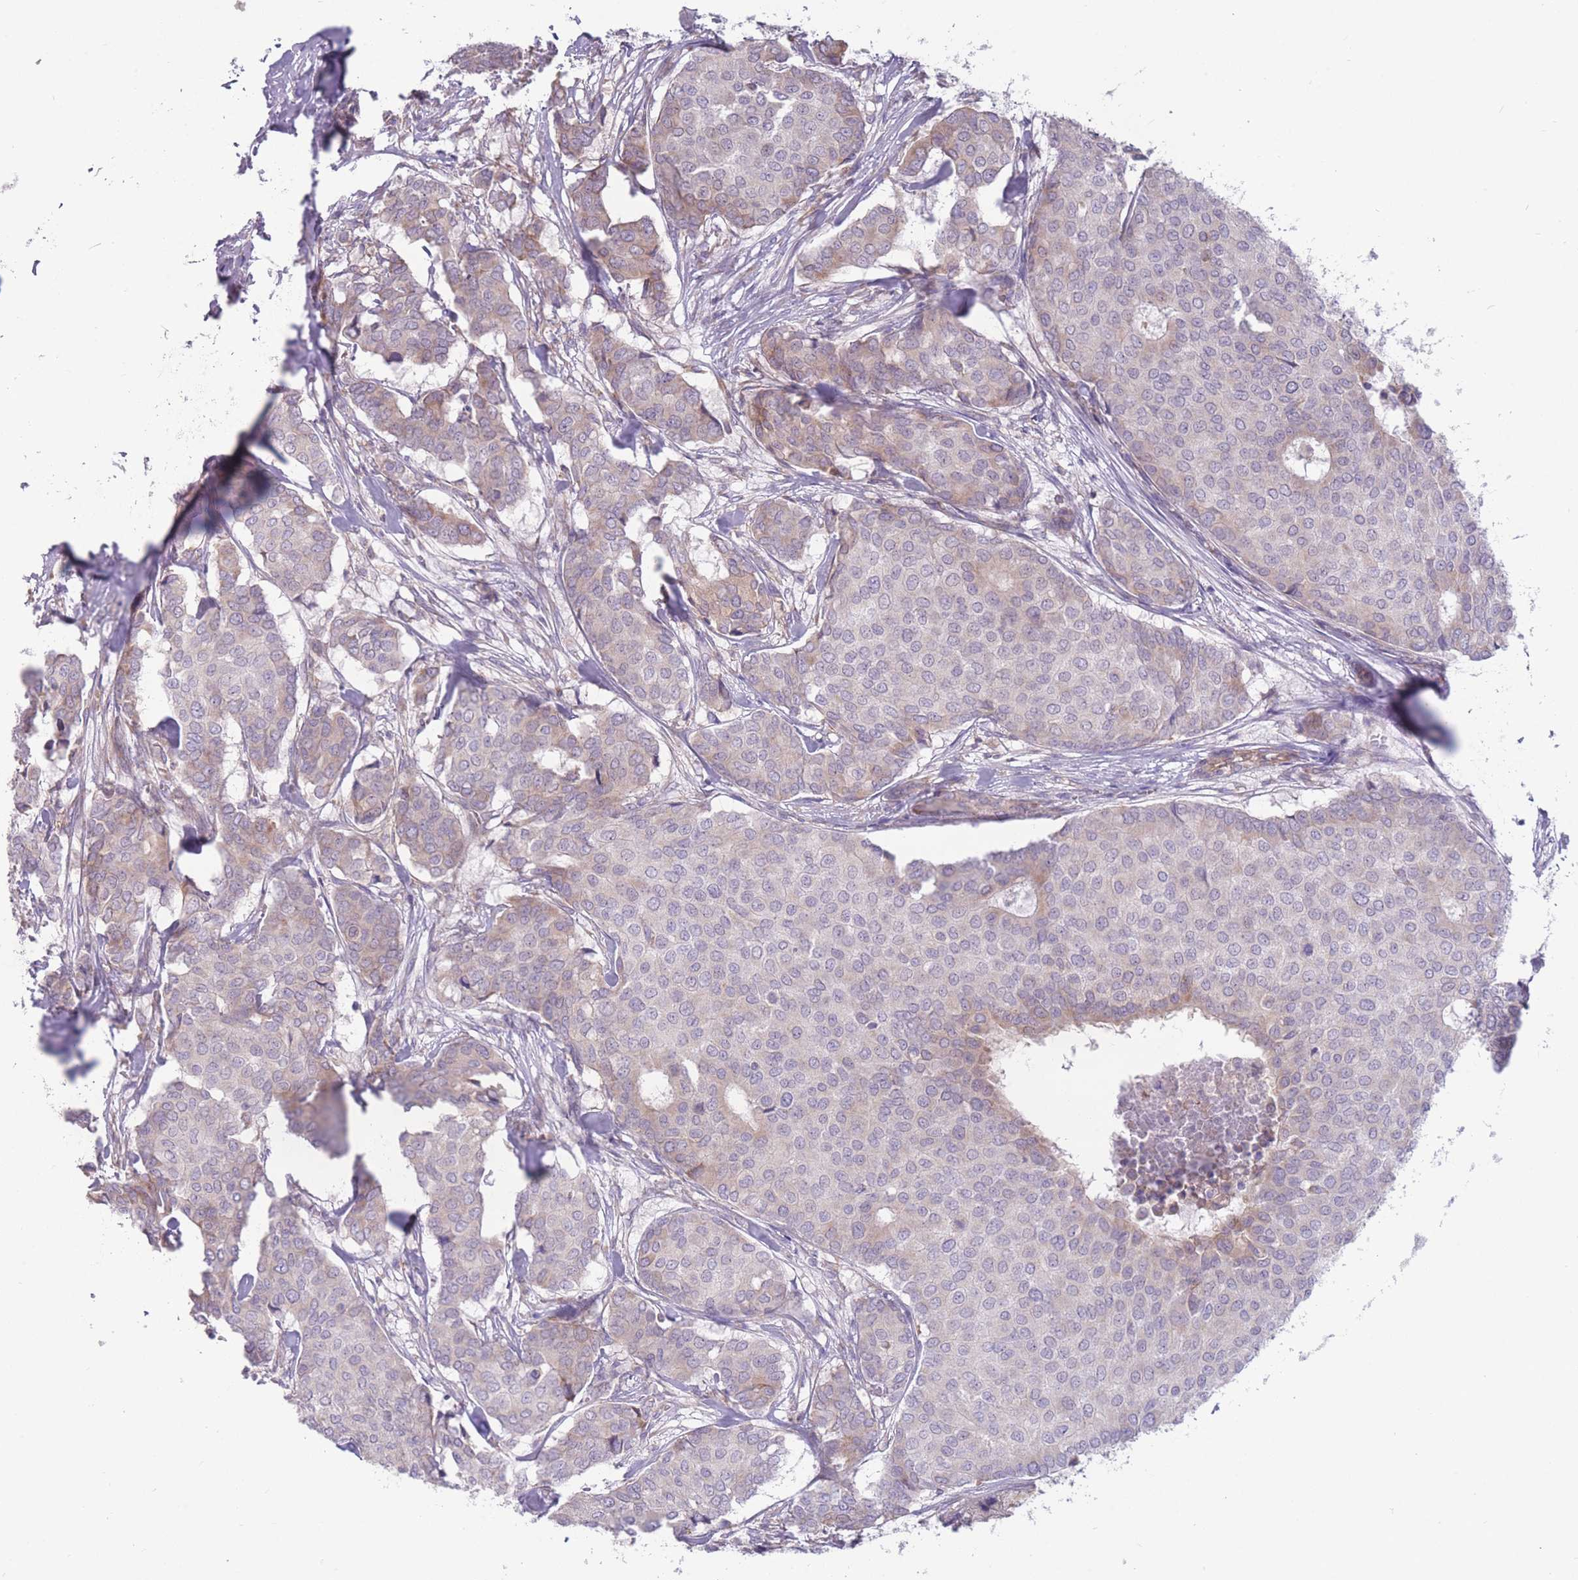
{"staining": {"intensity": "weak", "quantity": "<25%", "location": "cytoplasmic/membranous"}, "tissue": "breast cancer", "cell_type": "Tumor cells", "image_type": "cancer", "snomed": [{"axis": "morphology", "description": "Duct carcinoma"}, {"axis": "topography", "description": "Breast"}], "caption": "A histopathology image of human breast cancer (invasive ductal carcinoma) is negative for staining in tumor cells. (Brightfield microscopy of DAB (3,3'-diaminobenzidine) IHC at high magnification).", "gene": "TRAPPC5", "patient": {"sex": "female", "age": 75}}